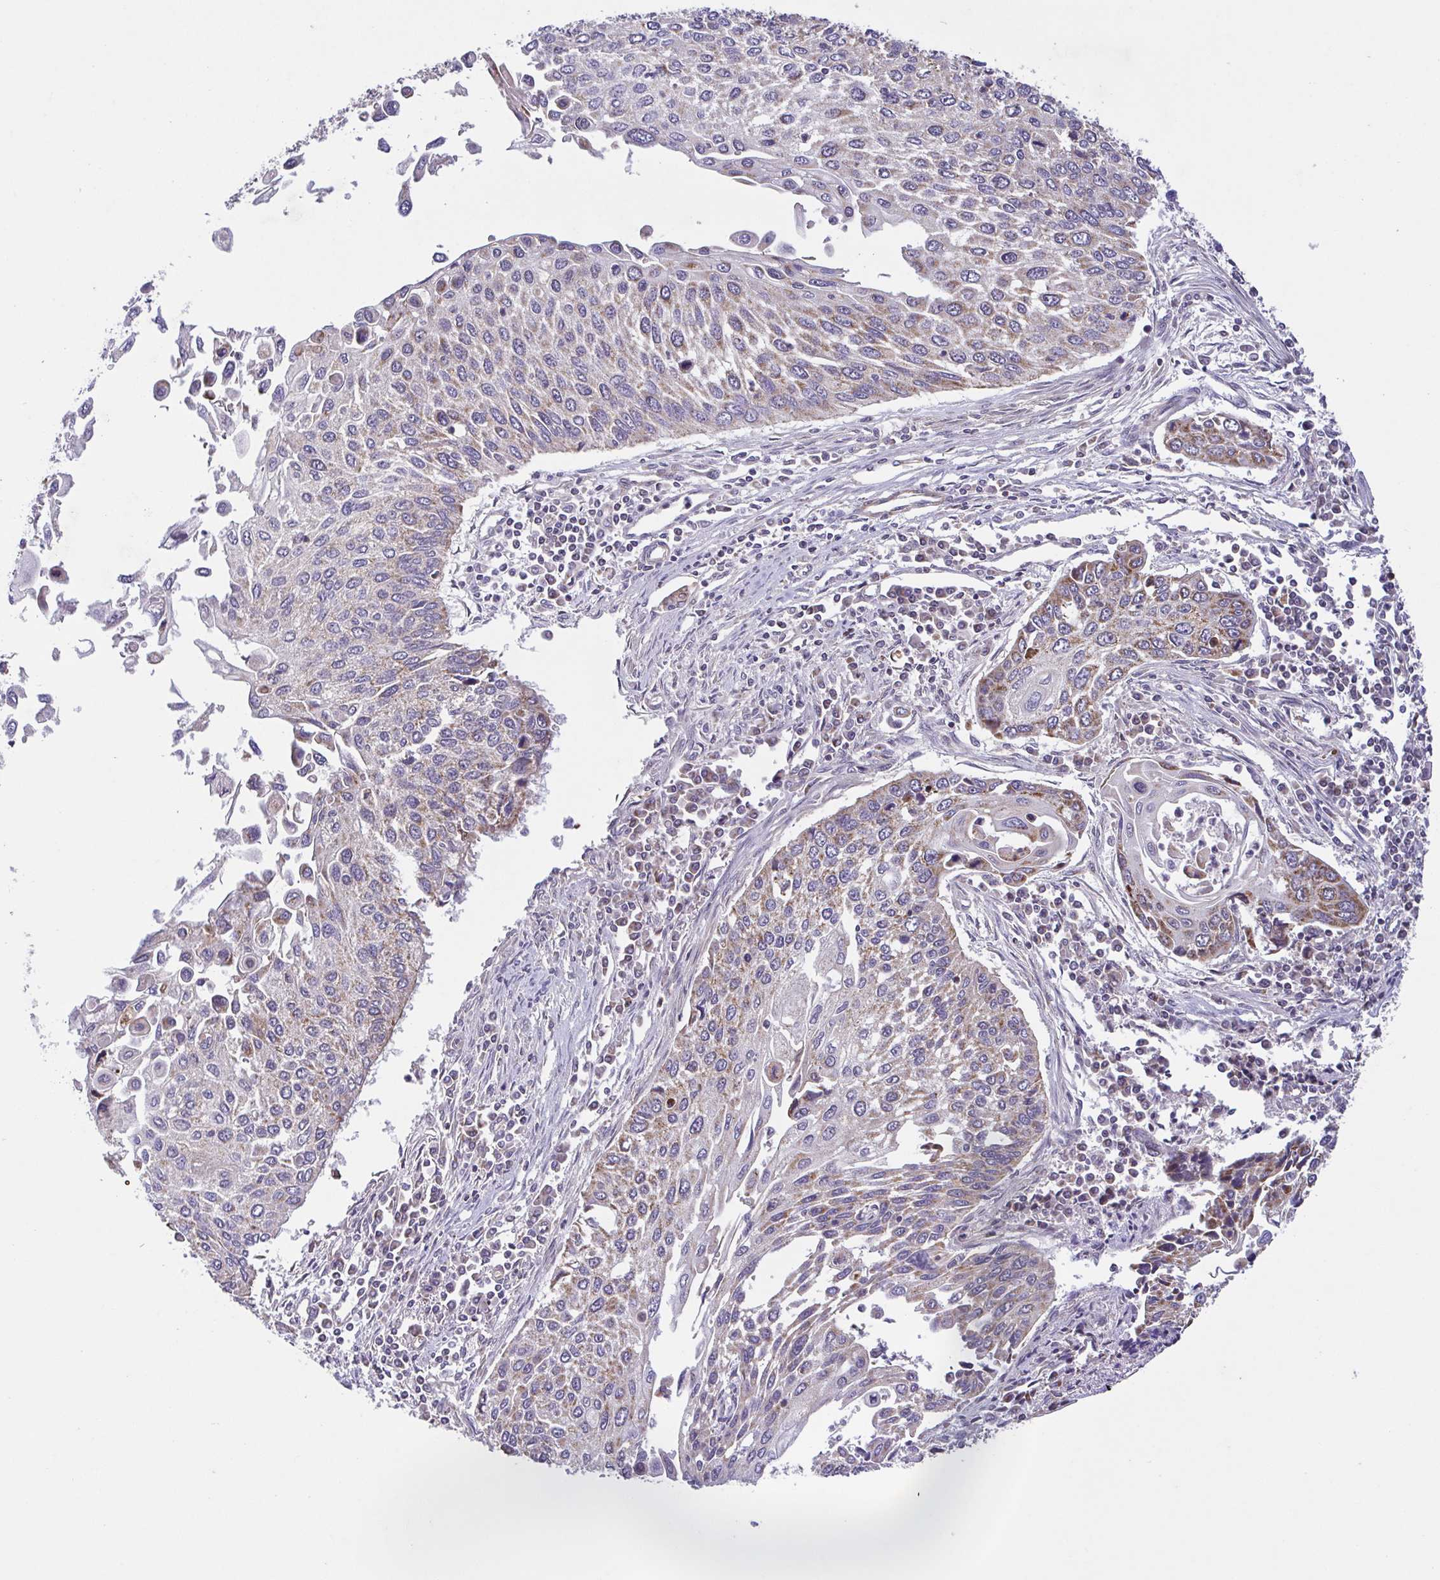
{"staining": {"intensity": "weak", "quantity": "25%-75%", "location": "cytoplasmic/membranous"}, "tissue": "lung cancer", "cell_type": "Tumor cells", "image_type": "cancer", "snomed": [{"axis": "morphology", "description": "Squamous cell carcinoma, NOS"}, {"axis": "morphology", "description": "Squamous cell carcinoma, metastatic, NOS"}, {"axis": "topography", "description": "Lung"}], "caption": "Tumor cells show weak cytoplasmic/membranous expression in approximately 25%-75% of cells in lung metastatic squamous cell carcinoma.", "gene": "DIP2B", "patient": {"sex": "male", "age": 63}}